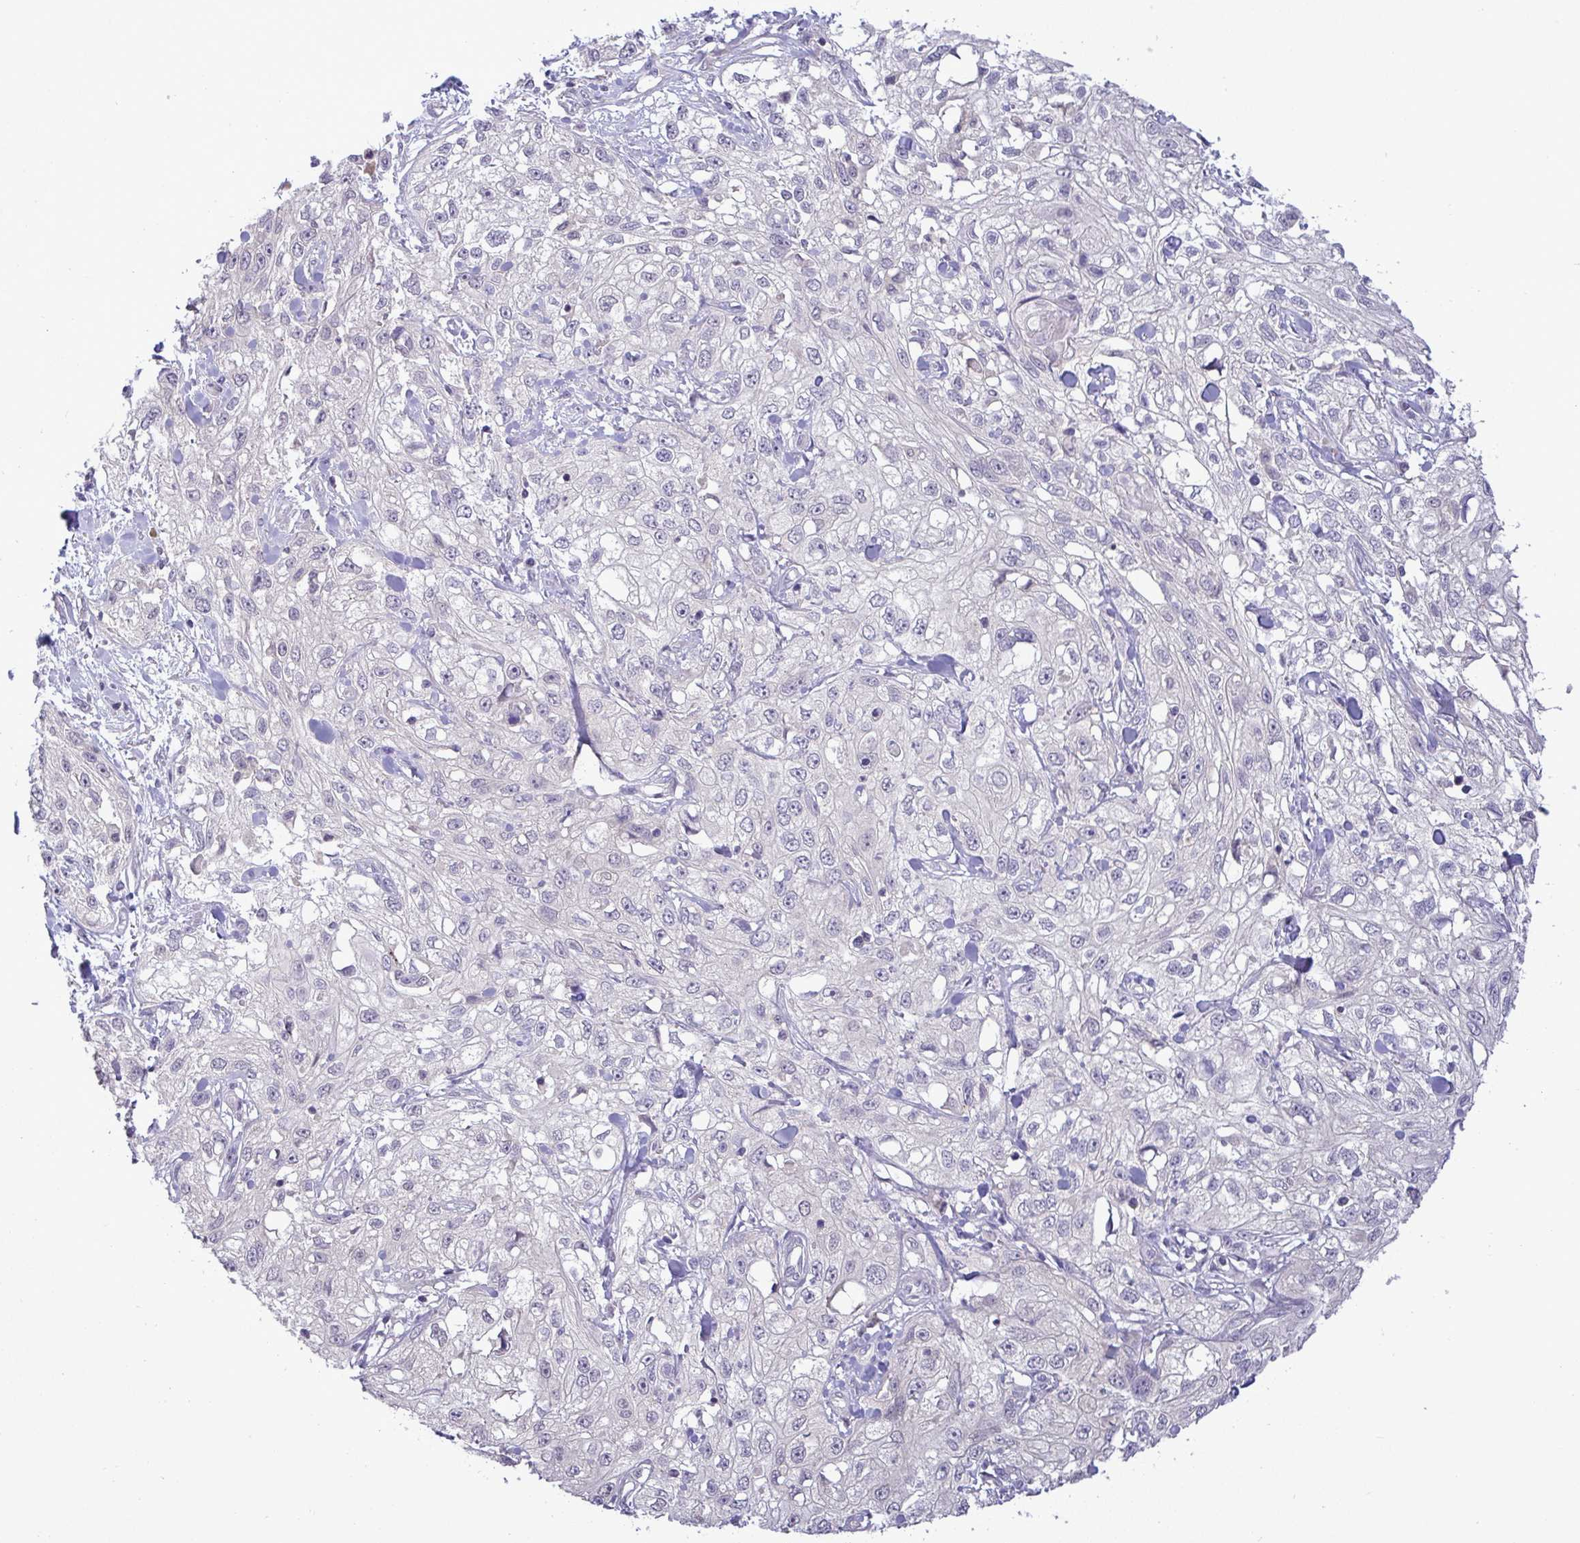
{"staining": {"intensity": "negative", "quantity": "none", "location": "none"}, "tissue": "skin cancer", "cell_type": "Tumor cells", "image_type": "cancer", "snomed": [{"axis": "morphology", "description": "Squamous cell carcinoma, NOS"}, {"axis": "topography", "description": "Skin"}, {"axis": "topography", "description": "Vulva"}], "caption": "IHC micrograph of neoplastic tissue: human skin cancer stained with DAB (3,3'-diaminobenzidine) exhibits no significant protein positivity in tumor cells.", "gene": "TMEM41A", "patient": {"sex": "female", "age": 86}}